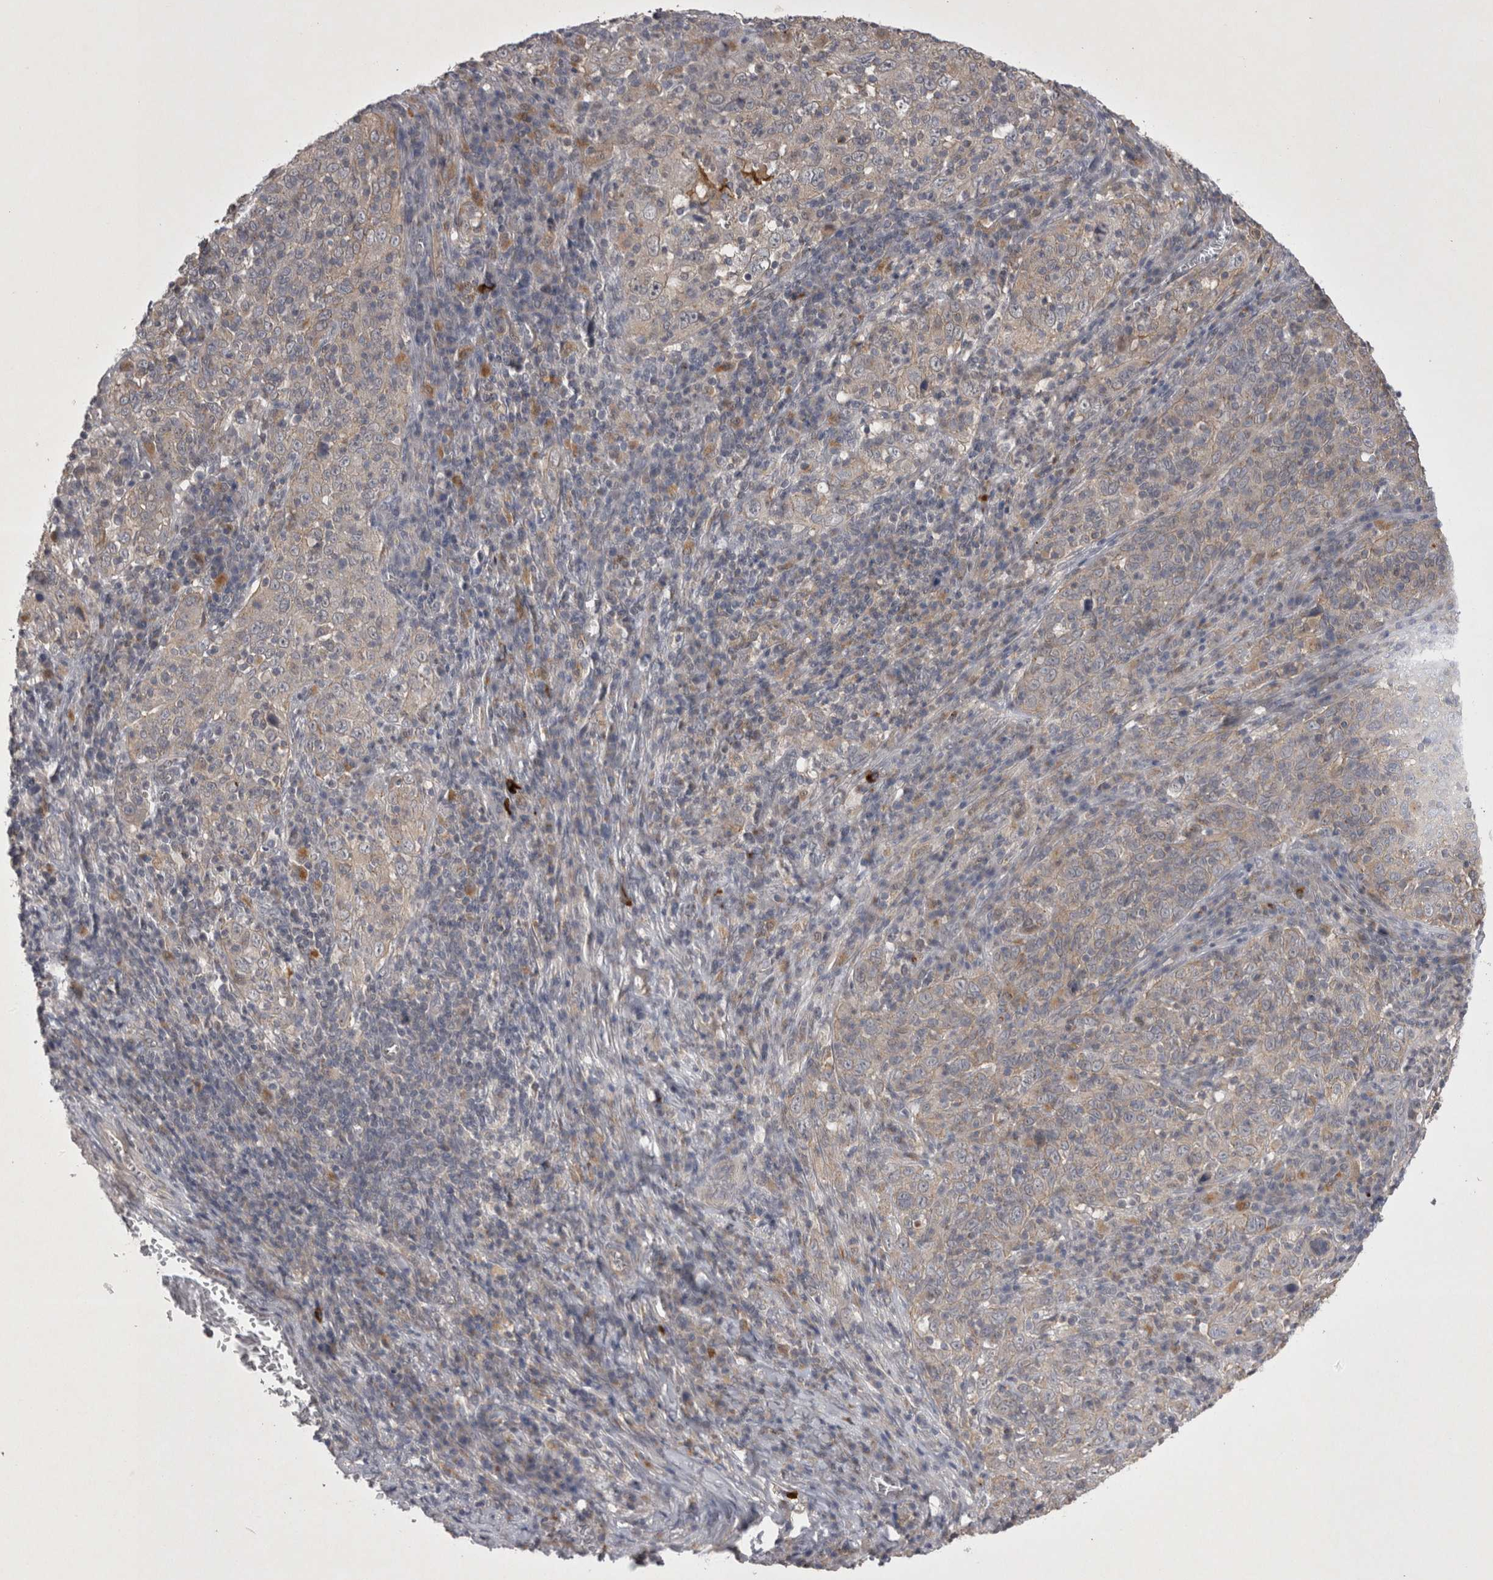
{"staining": {"intensity": "weak", "quantity": ">75%", "location": "cytoplasmic/membranous"}, "tissue": "cervical cancer", "cell_type": "Tumor cells", "image_type": "cancer", "snomed": [{"axis": "morphology", "description": "Squamous cell carcinoma, NOS"}, {"axis": "topography", "description": "Cervix"}], "caption": "Protein staining reveals weak cytoplasmic/membranous positivity in approximately >75% of tumor cells in squamous cell carcinoma (cervical).", "gene": "CTBS", "patient": {"sex": "female", "age": 46}}